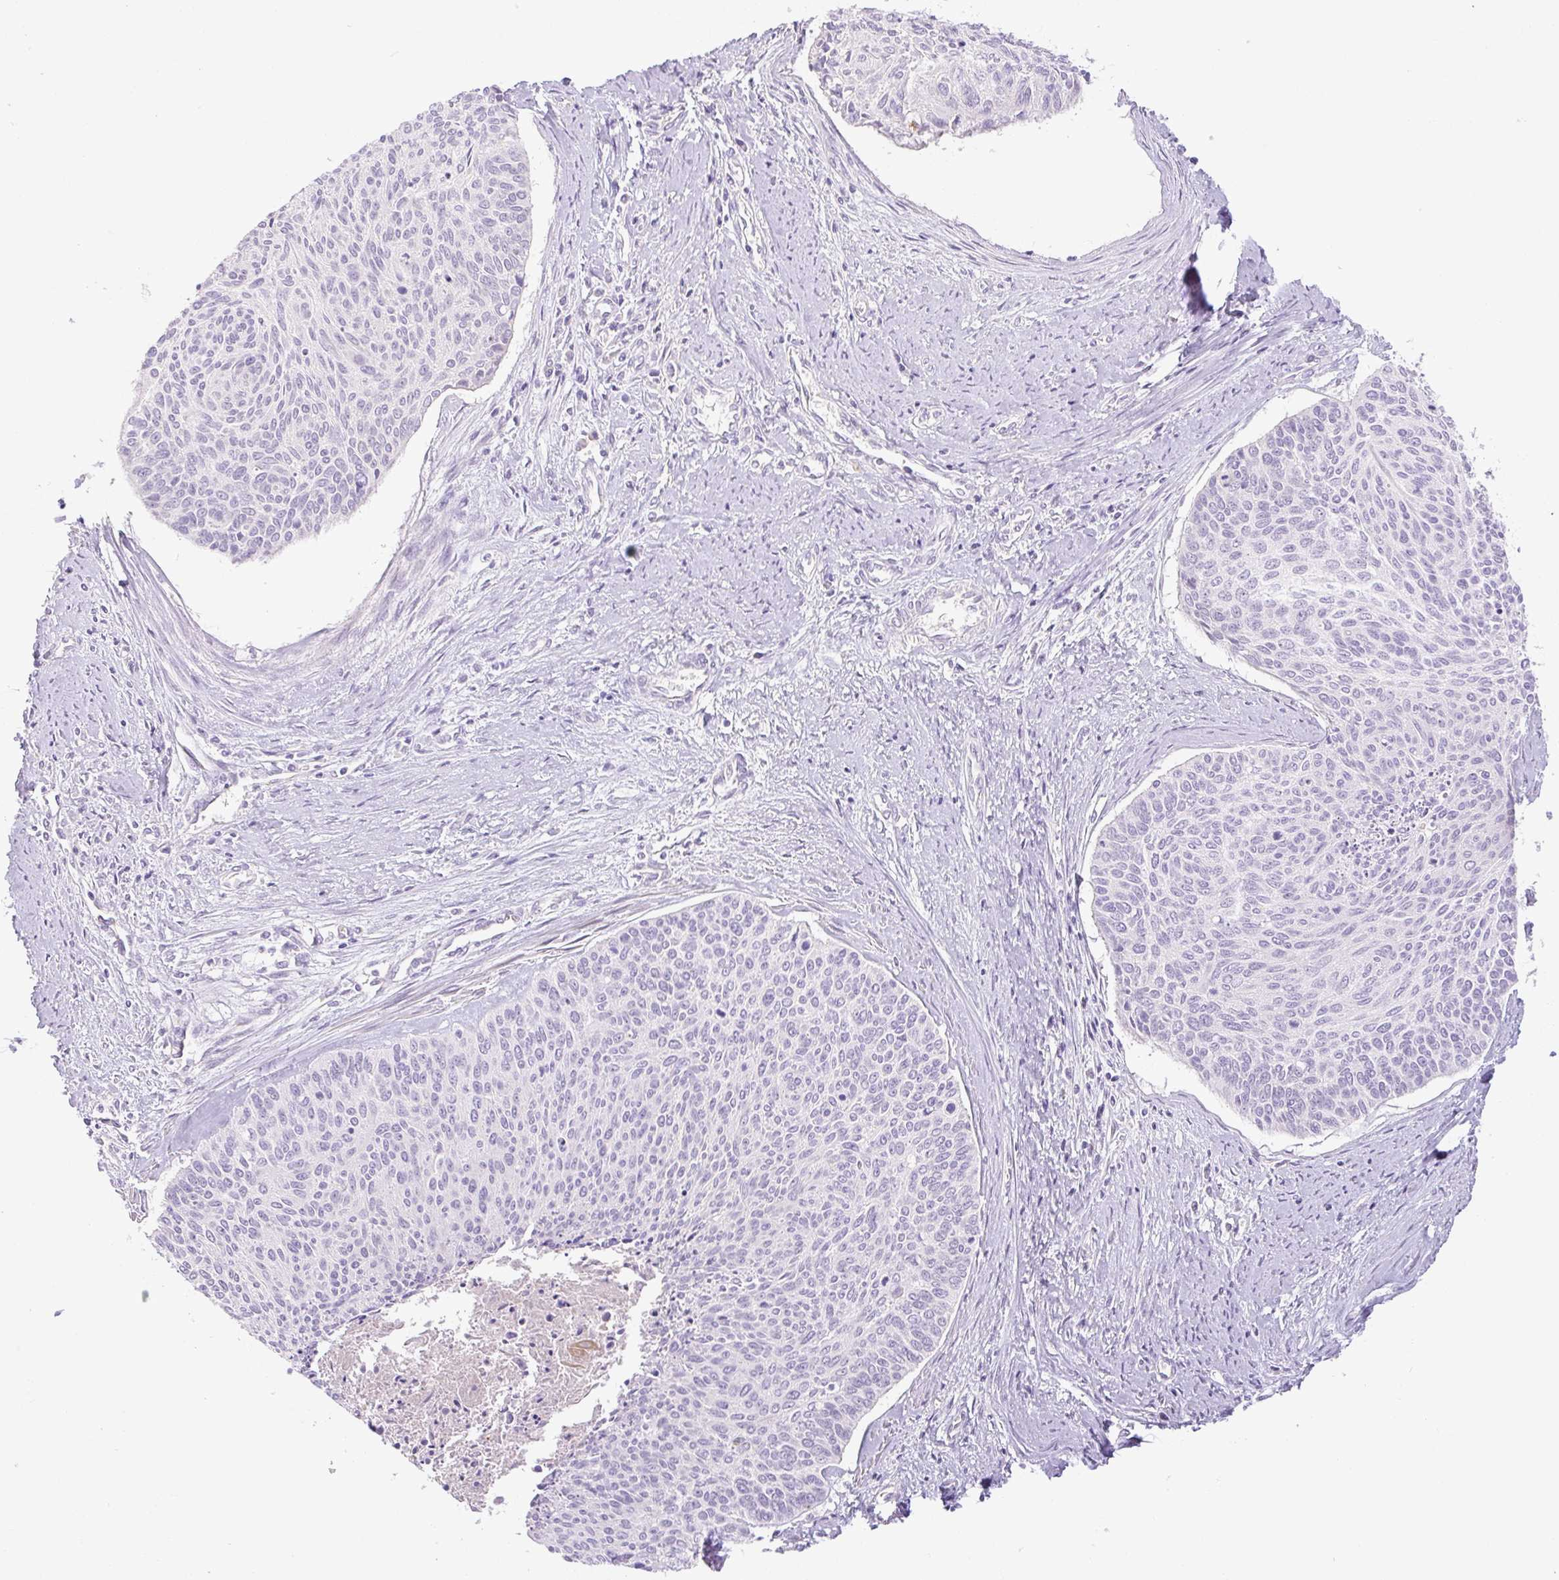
{"staining": {"intensity": "negative", "quantity": "none", "location": "none"}, "tissue": "cervical cancer", "cell_type": "Tumor cells", "image_type": "cancer", "snomed": [{"axis": "morphology", "description": "Squamous cell carcinoma, NOS"}, {"axis": "topography", "description": "Cervix"}], "caption": "Tumor cells show no significant protein expression in cervical squamous cell carcinoma.", "gene": "MIA2", "patient": {"sex": "female", "age": 55}}